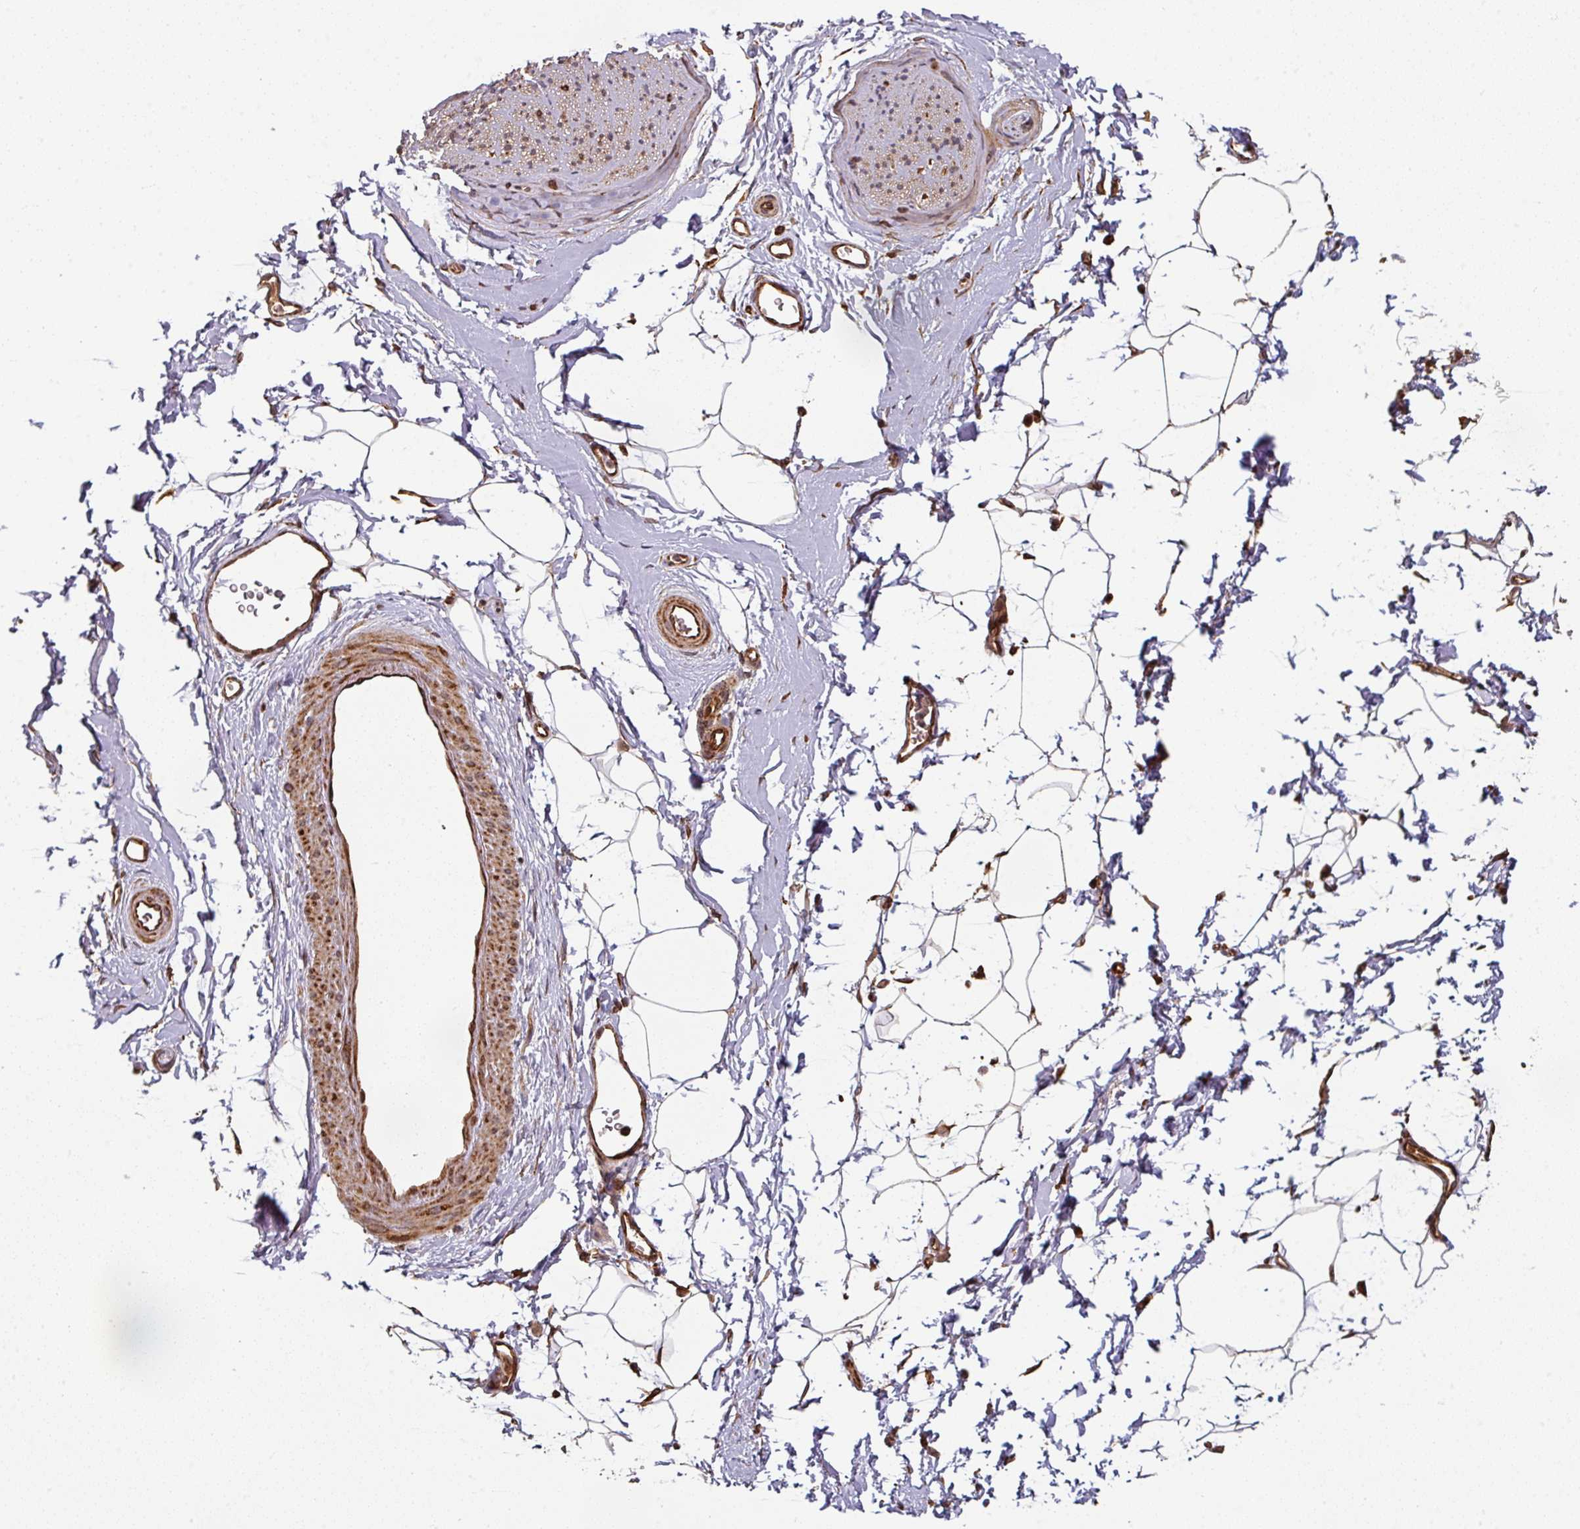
{"staining": {"intensity": "moderate", "quantity": ">75%", "location": "cytoplasmic/membranous"}, "tissue": "adipose tissue", "cell_type": "Adipocytes", "image_type": "normal", "snomed": [{"axis": "morphology", "description": "Normal tissue, NOS"}, {"axis": "morphology", "description": "Adenocarcinoma, High grade"}, {"axis": "topography", "description": "Prostate"}, {"axis": "topography", "description": "Peripheral nerve tissue"}], "caption": "A photomicrograph of human adipose tissue stained for a protein reveals moderate cytoplasmic/membranous brown staining in adipocytes. The protein is shown in brown color, while the nuclei are stained blue.", "gene": "TRAP1", "patient": {"sex": "male", "age": 68}}